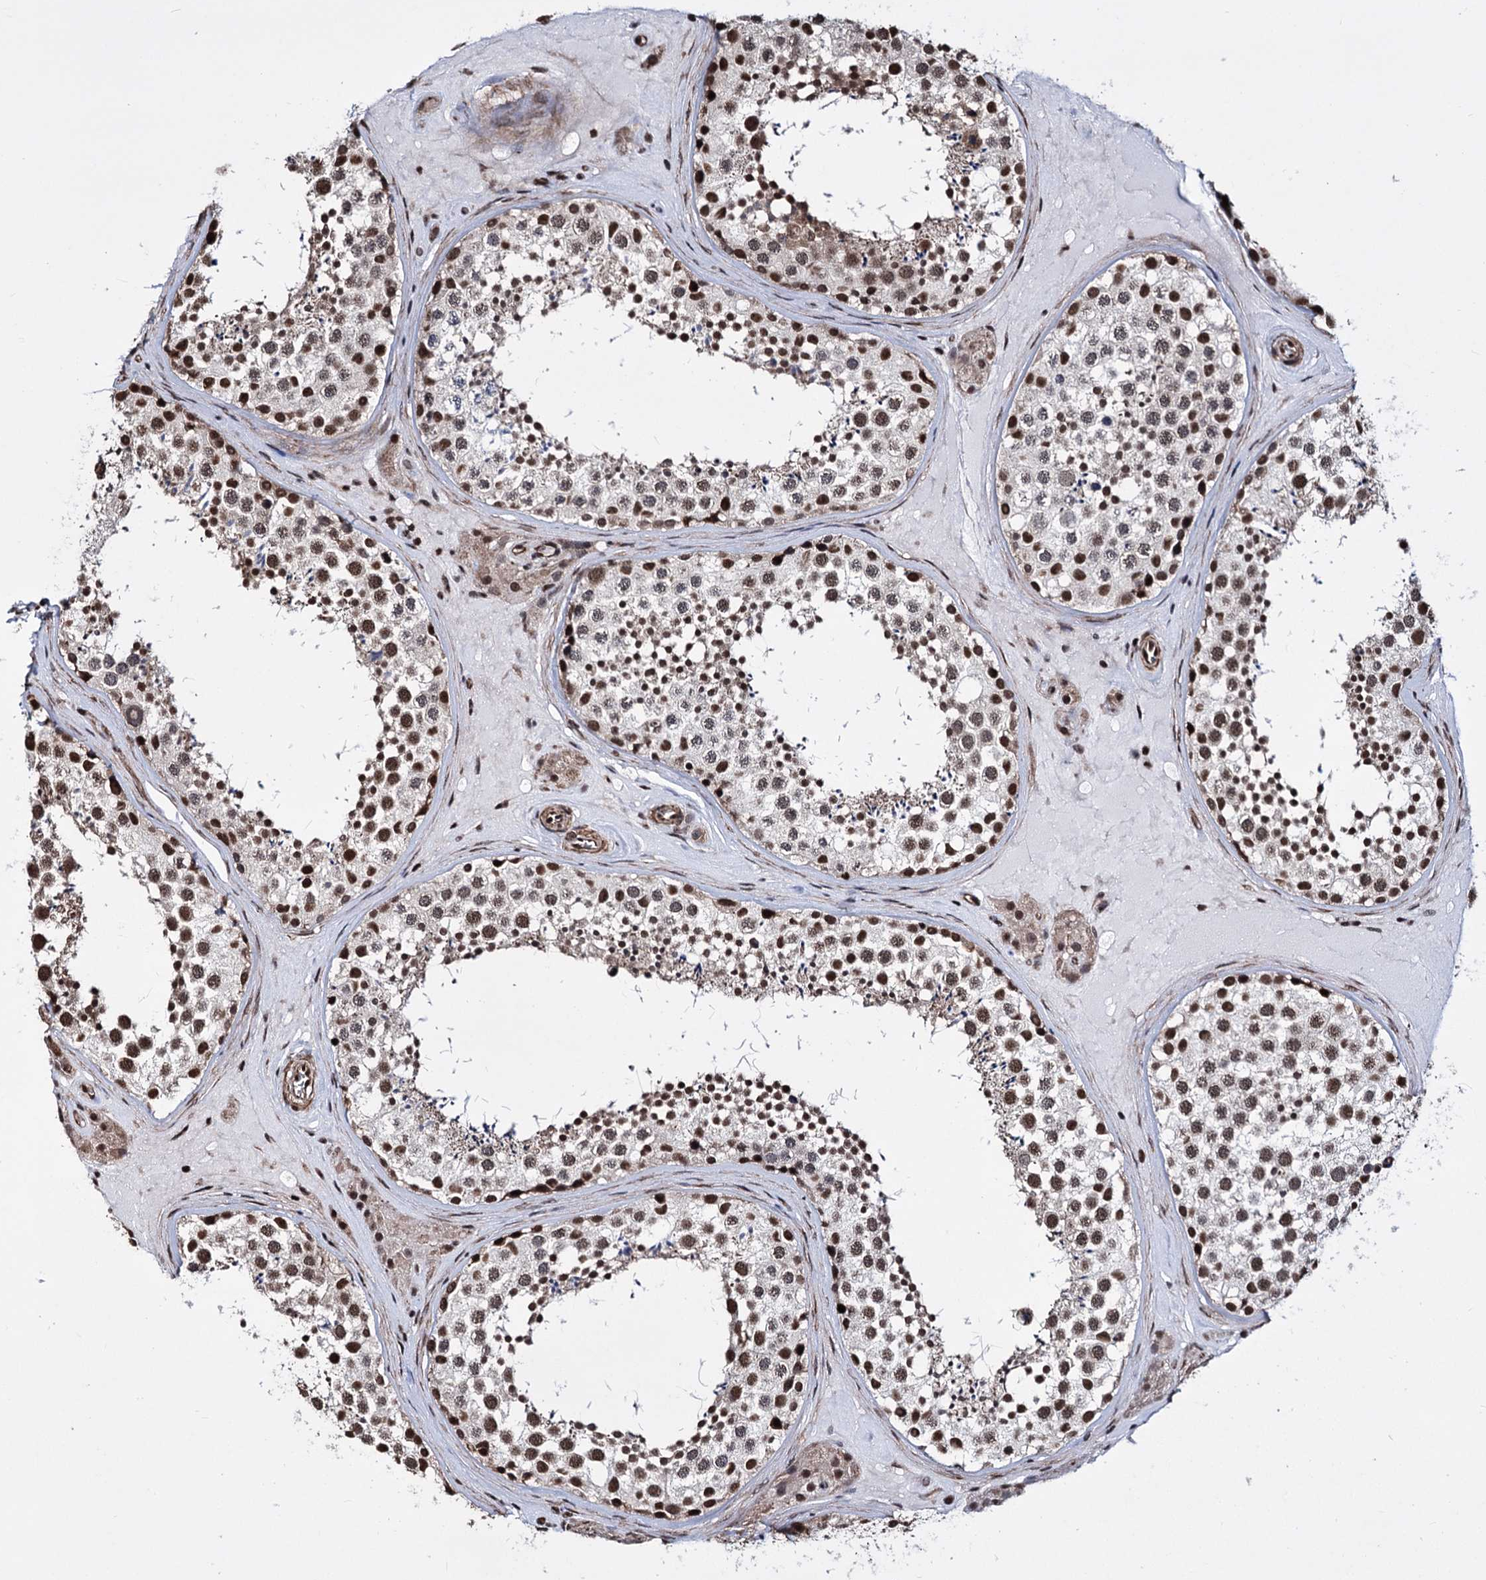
{"staining": {"intensity": "moderate", "quantity": ">75%", "location": "nuclear"}, "tissue": "testis", "cell_type": "Cells in seminiferous ducts", "image_type": "normal", "snomed": [{"axis": "morphology", "description": "Normal tissue, NOS"}, {"axis": "topography", "description": "Testis"}], "caption": "Protein analysis of unremarkable testis demonstrates moderate nuclear expression in approximately >75% of cells in seminiferous ducts. Immunohistochemistry stains the protein of interest in brown and the nuclei are stained blue.", "gene": "CHMP7", "patient": {"sex": "male", "age": 46}}